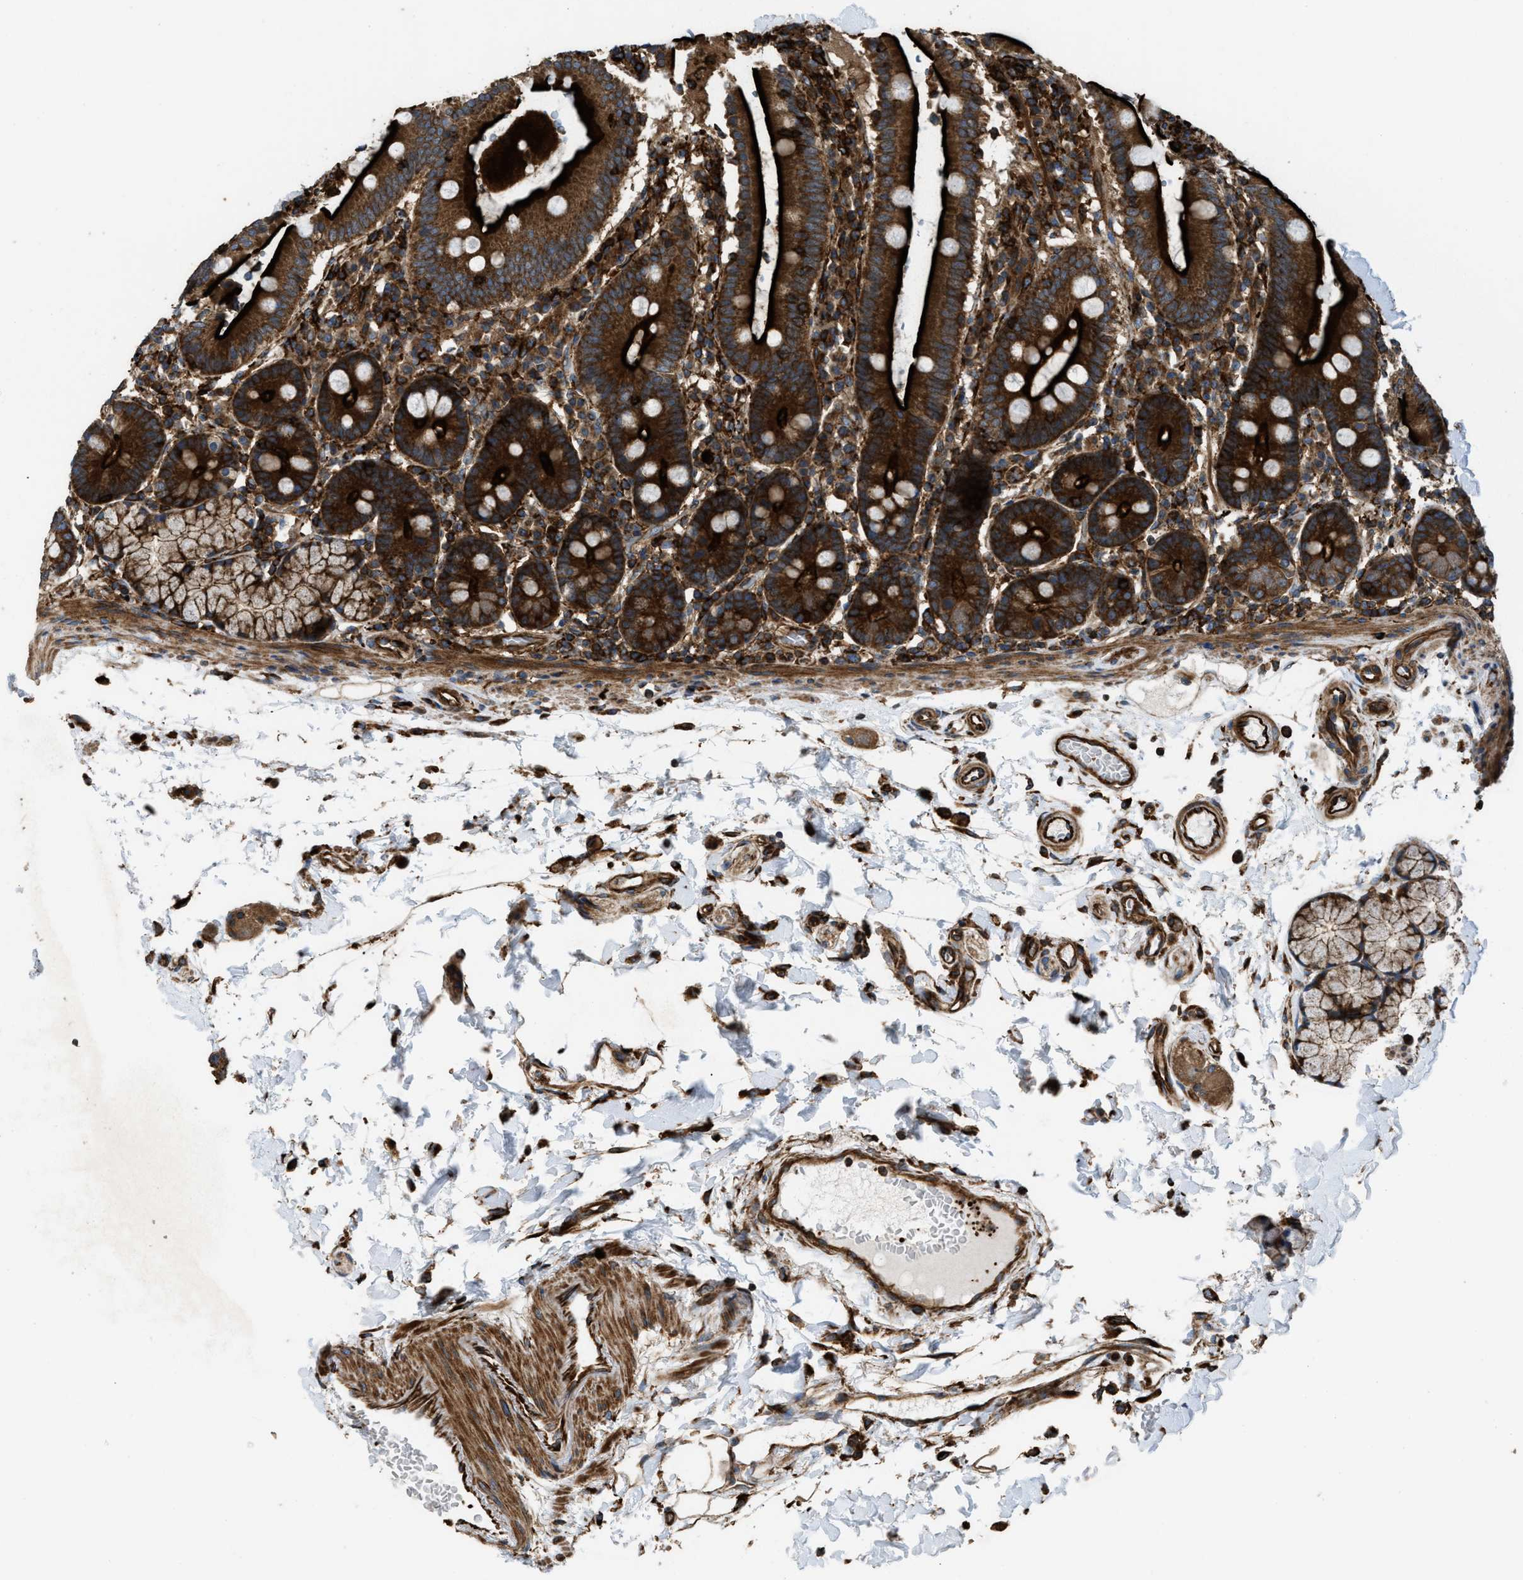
{"staining": {"intensity": "strong", "quantity": ">75%", "location": "cytoplasmic/membranous"}, "tissue": "duodenum", "cell_type": "Glandular cells", "image_type": "normal", "snomed": [{"axis": "morphology", "description": "Normal tissue, NOS"}, {"axis": "topography", "description": "Small intestine, NOS"}], "caption": "Immunohistochemistry (IHC) of normal human duodenum demonstrates high levels of strong cytoplasmic/membranous positivity in about >75% of glandular cells. The staining was performed using DAB, with brown indicating positive protein expression. Nuclei are stained blue with hematoxylin.", "gene": "EGLN1", "patient": {"sex": "female", "age": 71}}